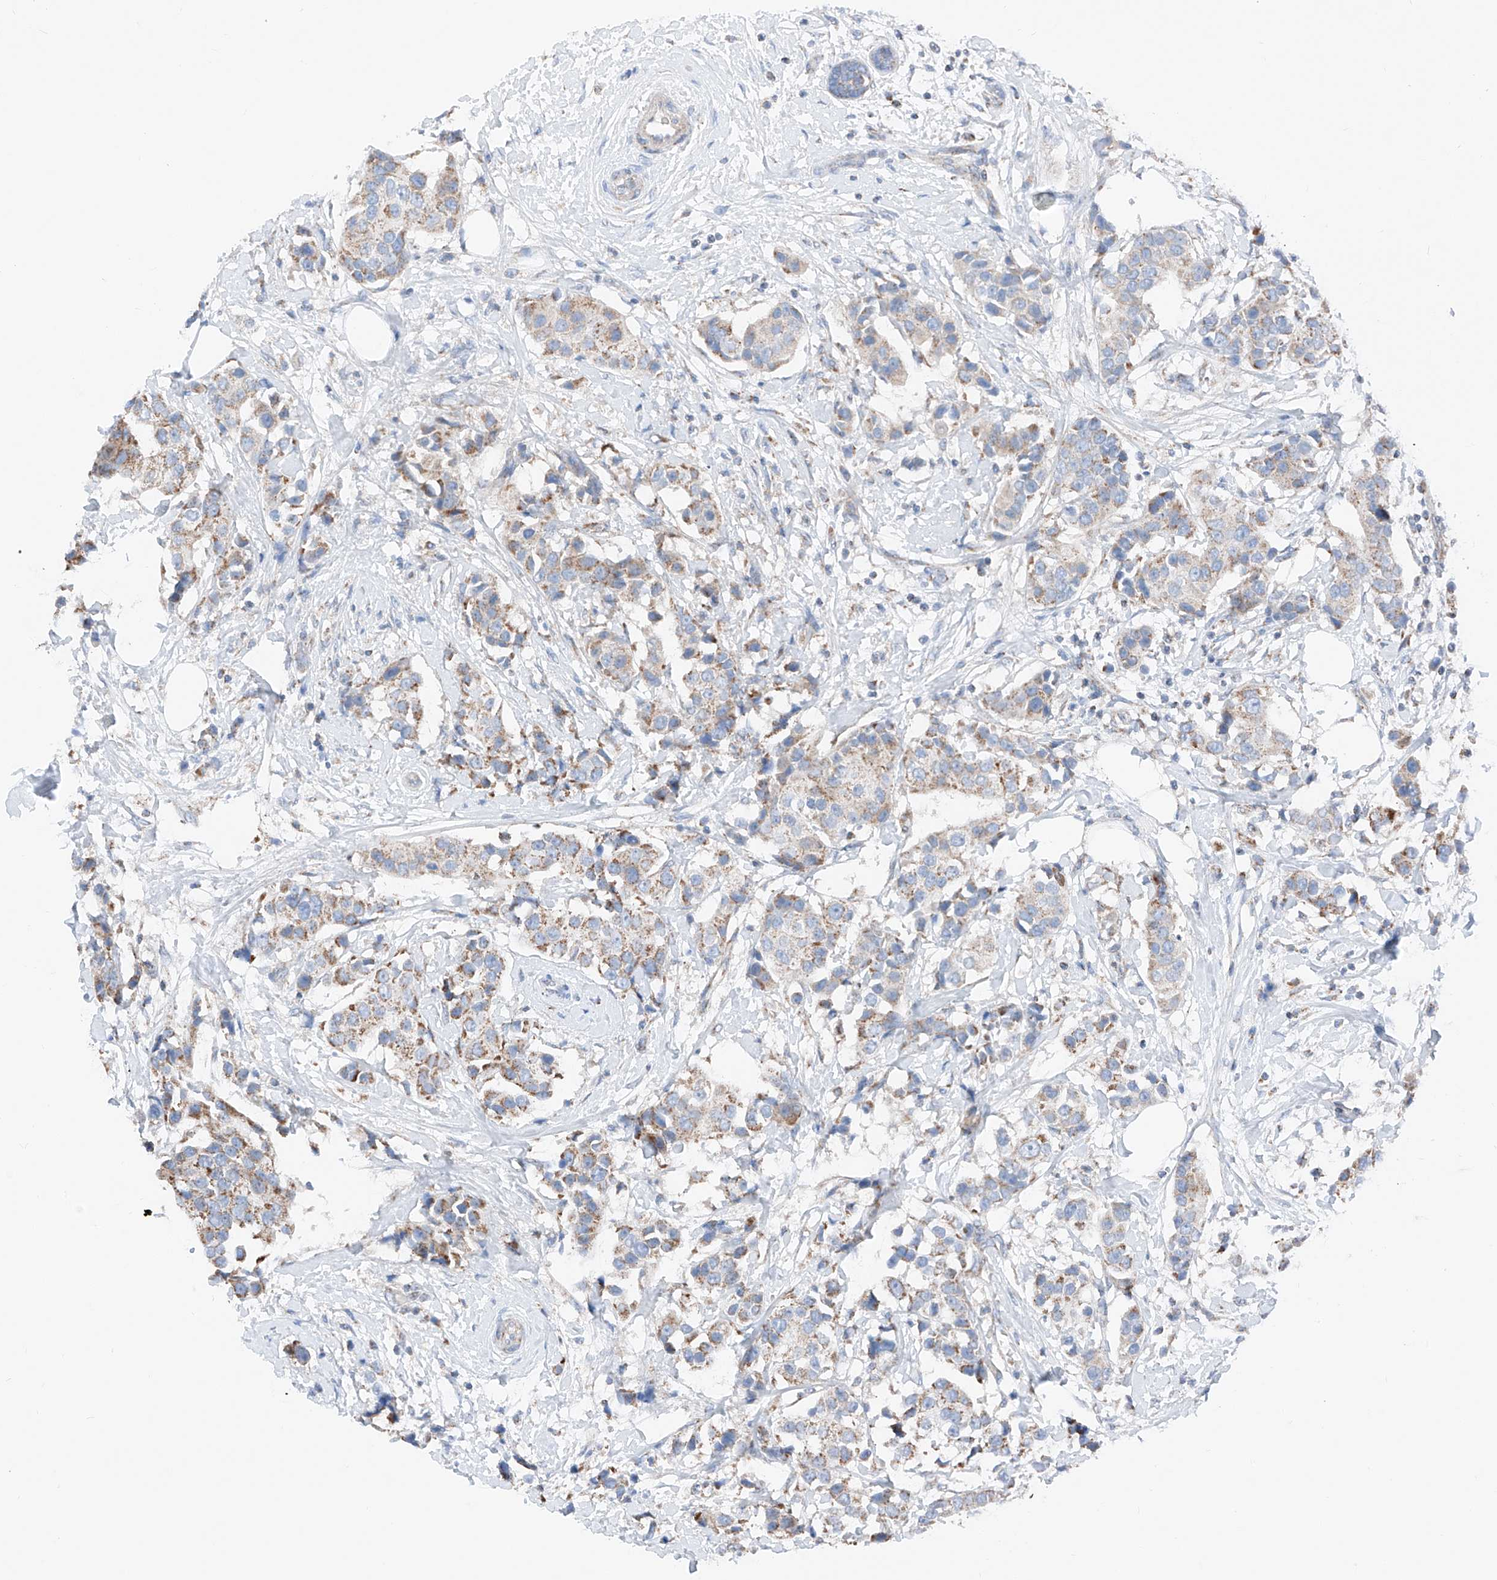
{"staining": {"intensity": "moderate", "quantity": "25%-75%", "location": "cytoplasmic/membranous"}, "tissue": "breast cancer", "cell_type": "Tumor cells", "image_type": "cancer", "snomed": [{"axis": "morphology", "description": "Normal tissue, NOS"}, {"axis": "morphology", "description": "Duct carcinoma"}, {"axis": "topography", "description": "Breast"}], "caption": "A high-resolution histopathology image shows immunohistochemistry staining of breast cancer, which exhibits moderate cytoplasmic/membranous expression in approximately 25%-75% of tumor cells.", "gene": "MRAP", "patient": {"sex": "female", "age": 39}}